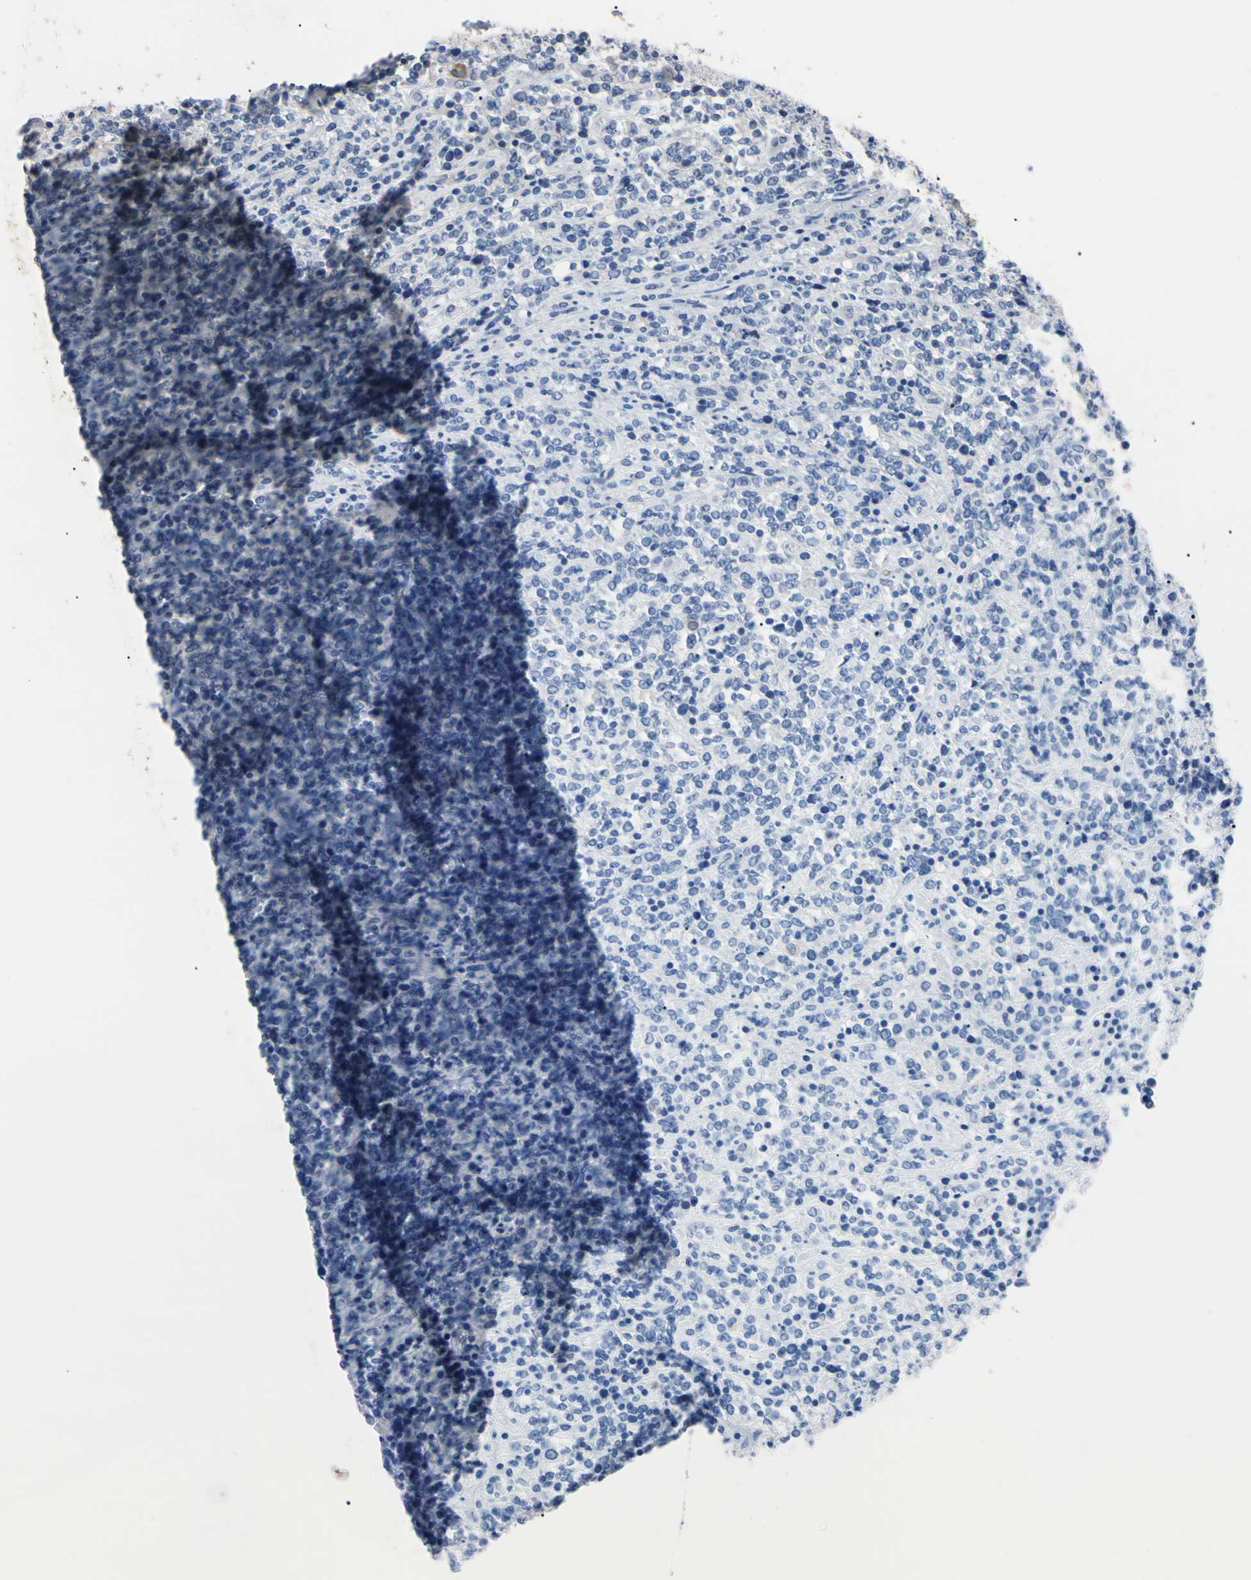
{"staining": {"intensity": "negative", "quantity": "none", "location": "none"}, "tissue": "lymphoma", "cell_type": "Tumor cells", "image_type": "cancer", "snomed": [{"axis": "morphology", "description": "Malignant lymphoma, non-Hodgkin's type, High grade"}, {"axis": "topography", "description": "Soft tissue"}], "caption": "This is an immunohistochemistry photomicrograph of lymphoma. There is no expression in tumor cells.", "gene": "PNKD", "patient": {"sex": "male", "age": 18}}